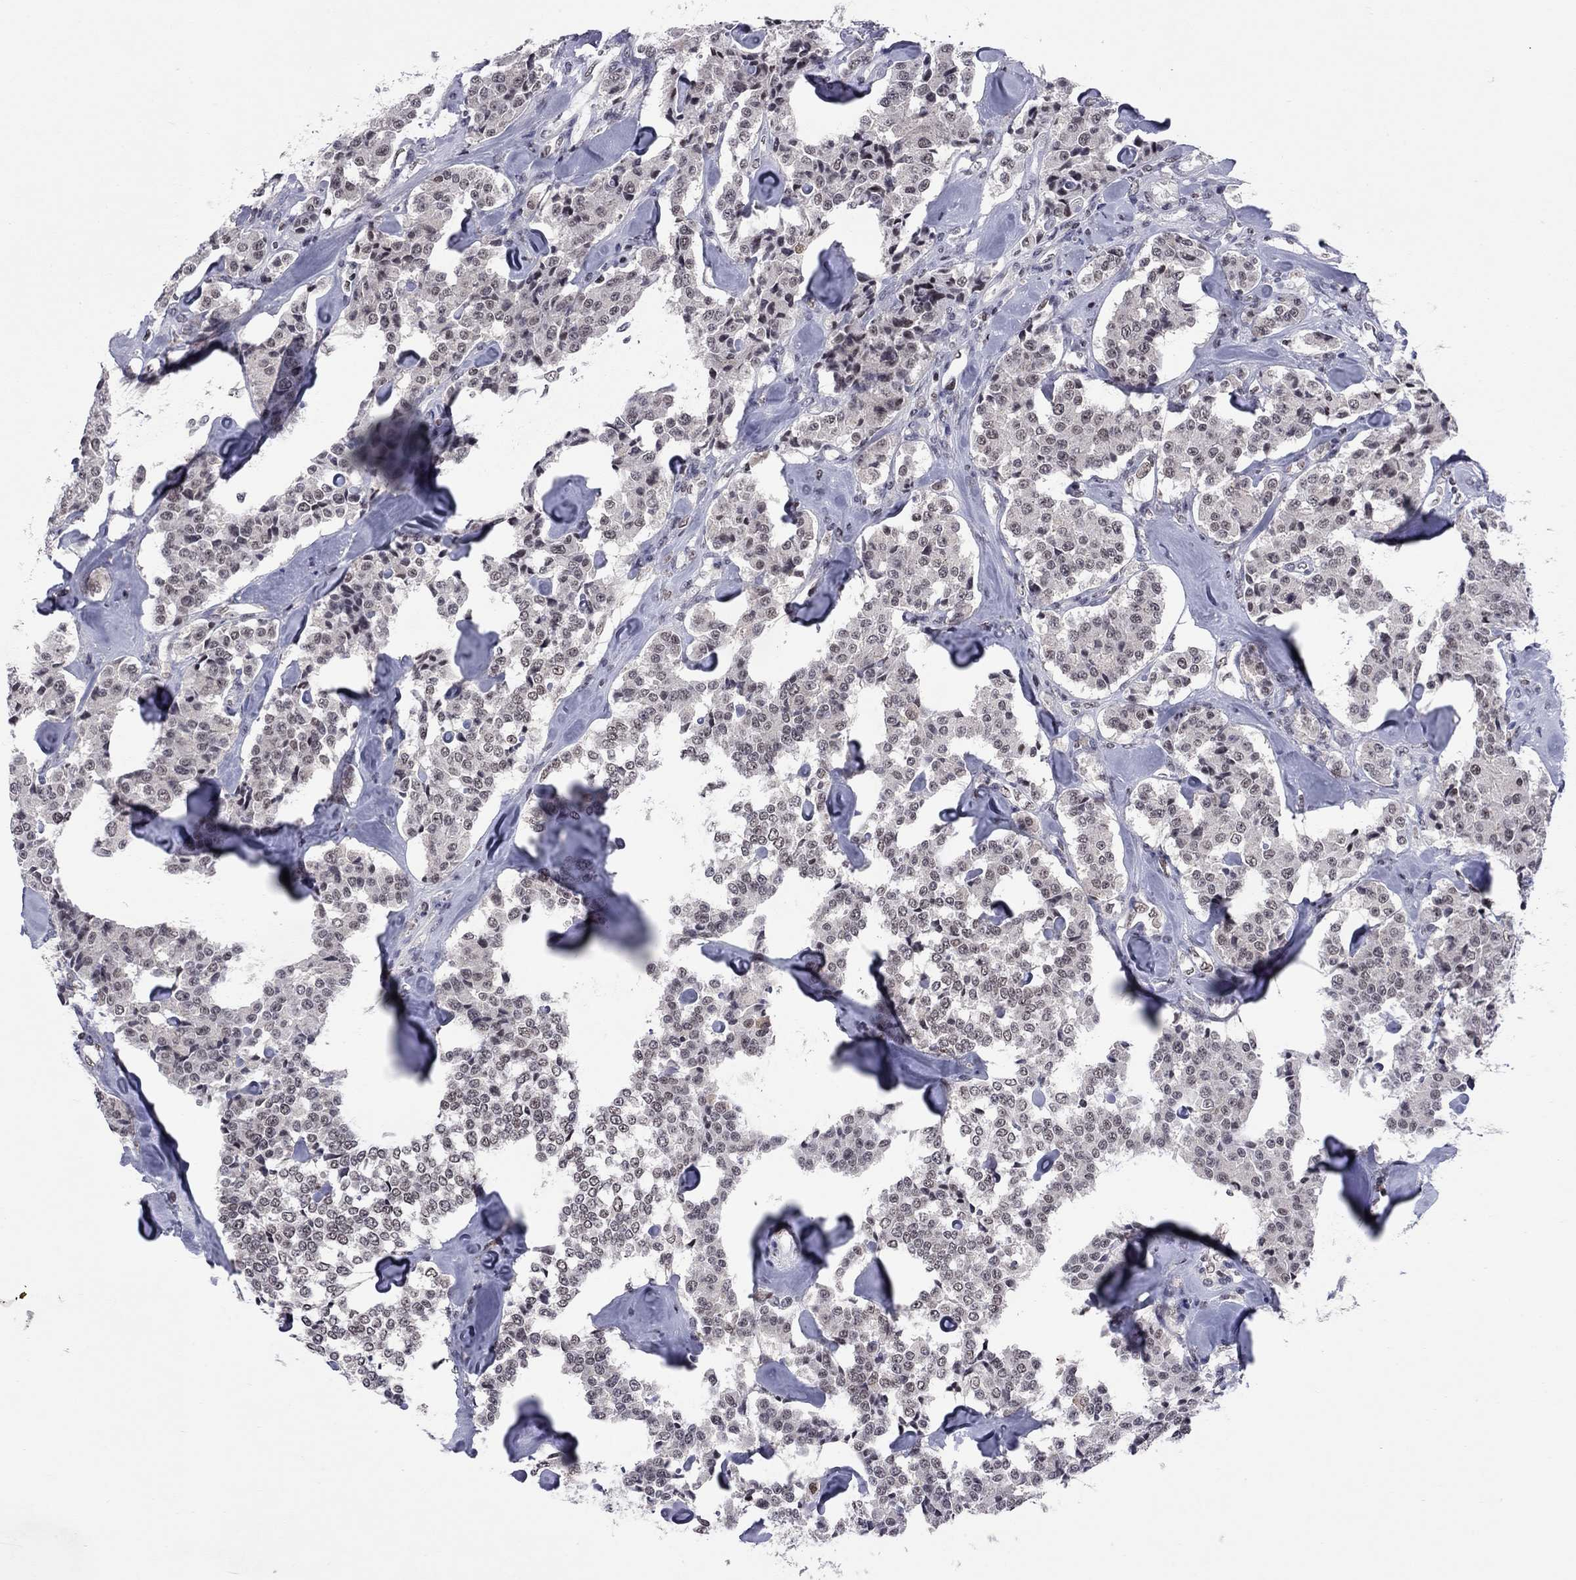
{"staining": {"intensity": "weak", "quantity": "<25%", "location": "nuclear"}, "tissue": "carcinoid", "cell_type": "Tumor cells", "image_type": "cancer", "snomed": [{"axis": "morphology", "description": "Carcinoid, malignant, NOS"}, {"axis": "topography", "description": "Pancreas"}], "caption": "IHC histopathology image of carcinoid stained for a protein (brown), which displays no positivity in tumor cells.", "gene": "TAF9", "patient": {"sex": "male", "age": 41}}